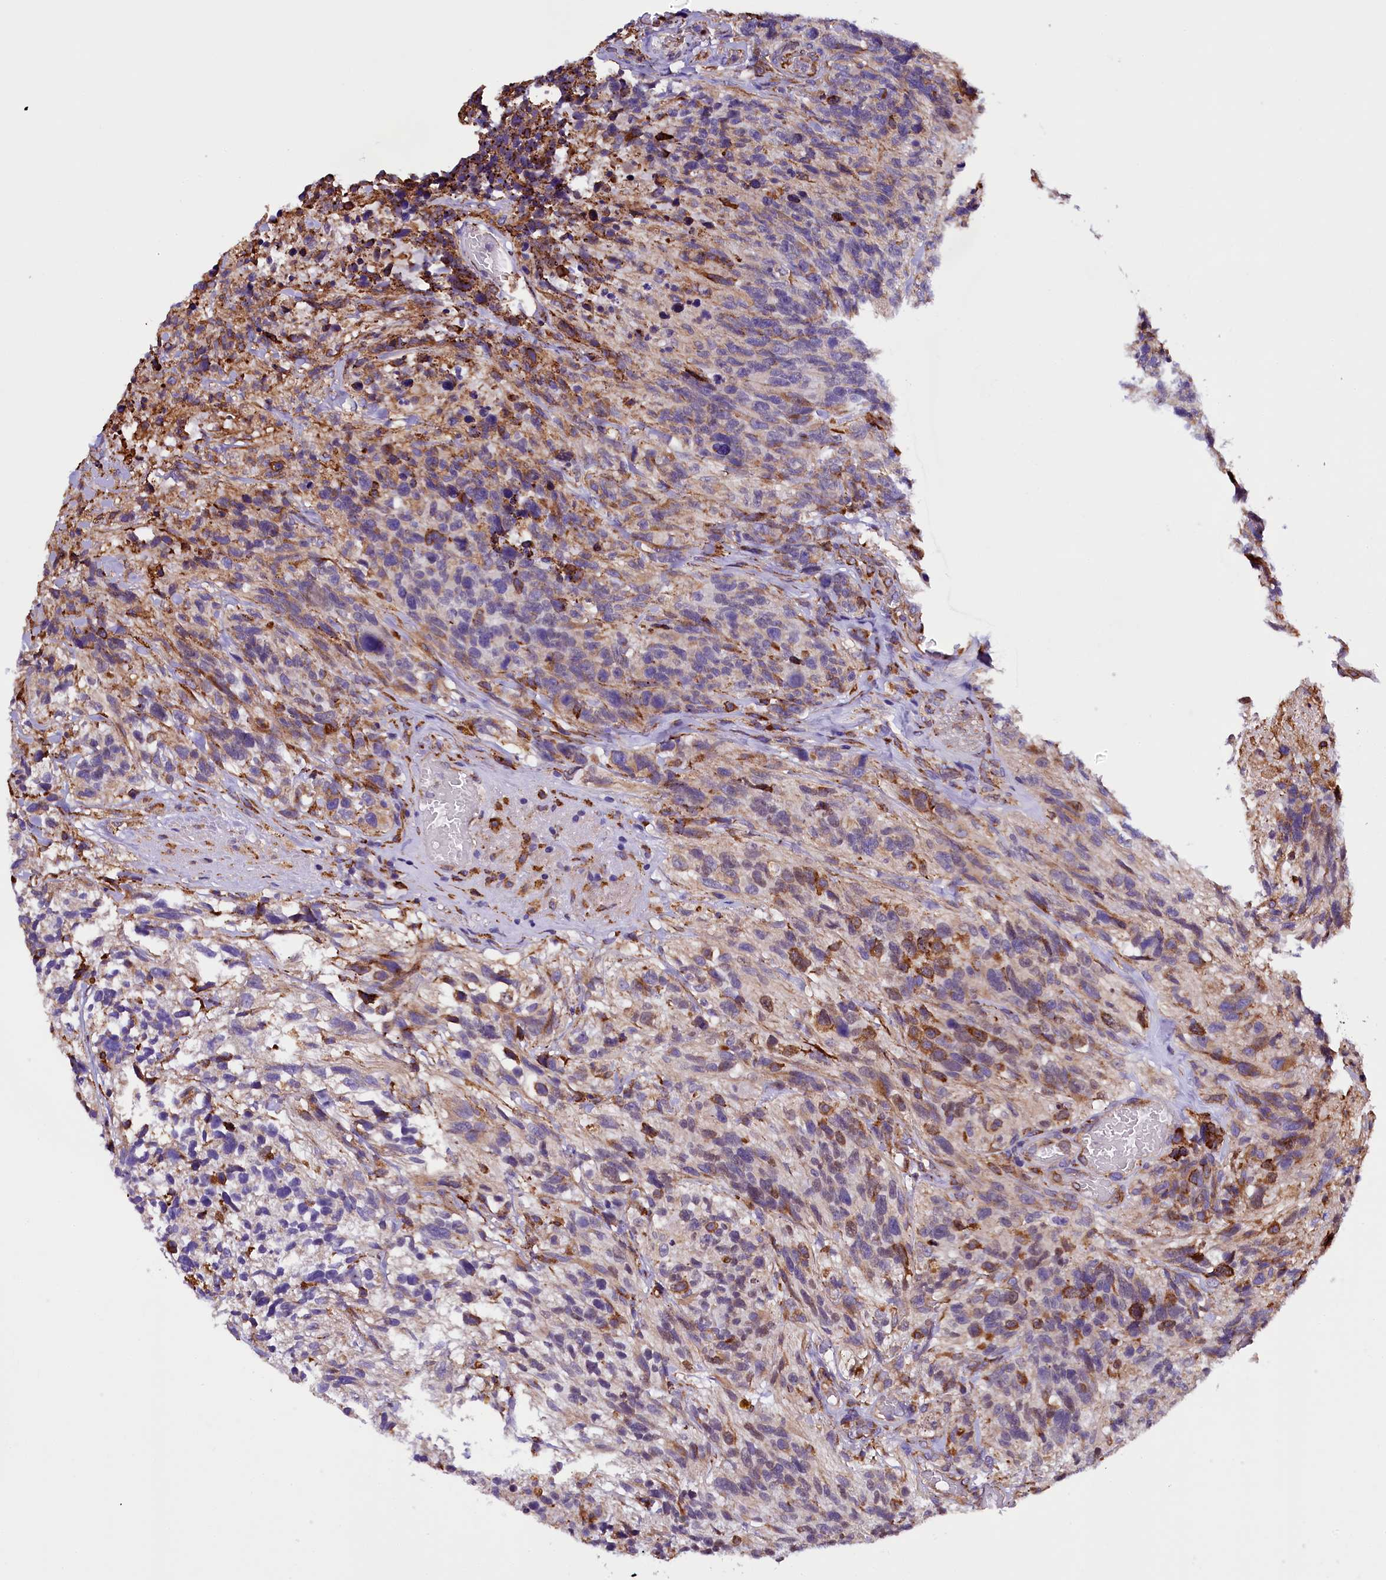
{"staining": {"intensity": "negative", "quantity": "none", "location": "none"}, "tissue": "glioma", "cell_type": "Tumor cells", "image_type": "cancer", "snomed": [{"axis": "morphology", "description": "Glioma, malignant, High grade"}, {"axis": "topography", "description": "Brain"}], "caption": "Immunohistochemistry photomicrograph of glioma stained for a protein (brown), which demonstrates no positivity in tumor cells. (IHC, brightfield microscopy, high magnification).", "gene": "CAPS2", "patient": {"sex": "male", "age": 69}}